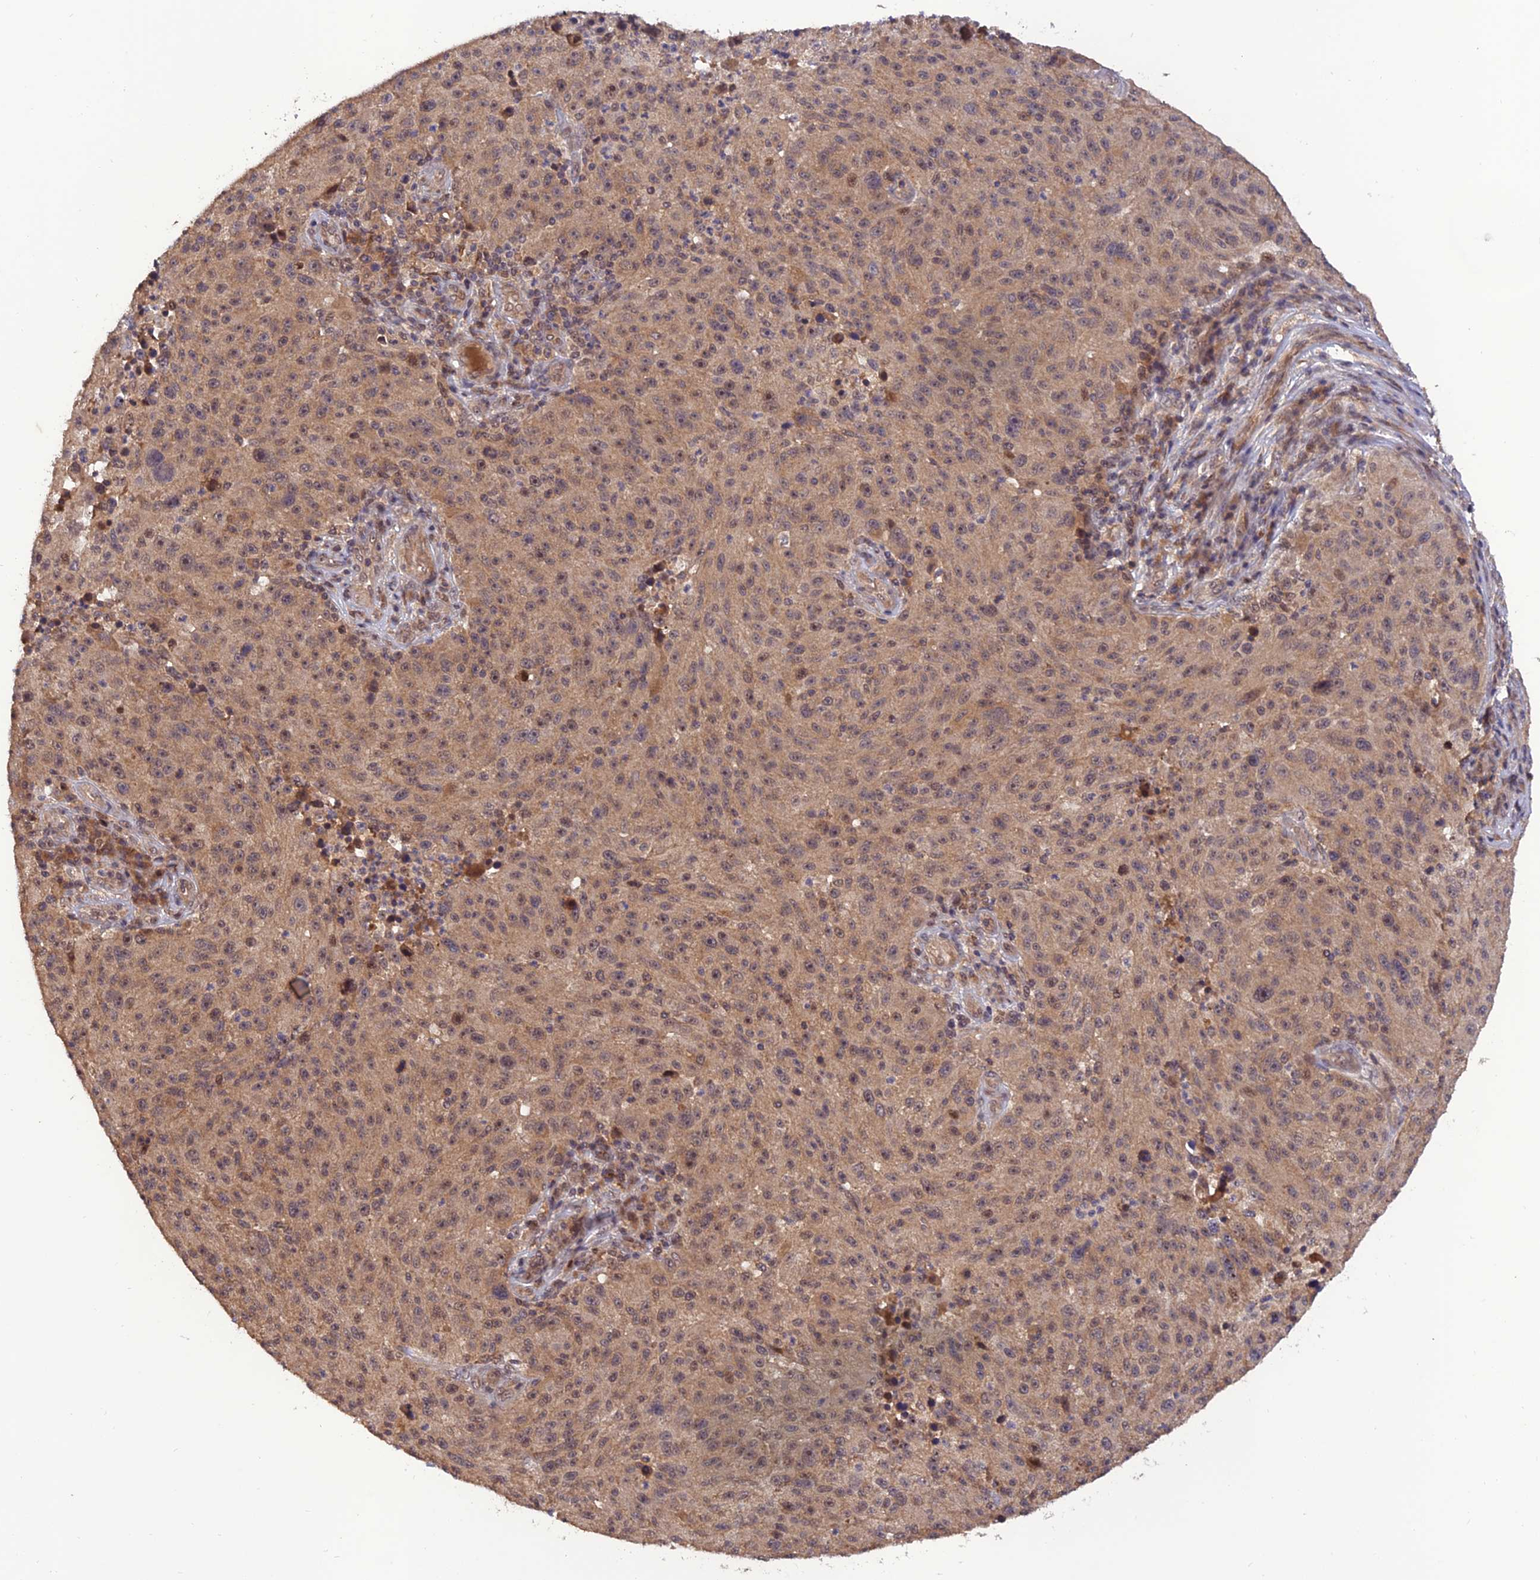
{"staining": {"intensity": "negative", "quantity": "none", "location": "none"}, "tissue": "melanoma", "cell_type": "Tumor cells", "image_type": "cancer", "snomed": [{"axis": "morphology", "description": "Malignant melanoma, NOS"}, {"axis": "topography", "description": "Skin"}], "caption": "The micrograph shows no staining of tumor cells in malignant melanoma.", "gene": "REV1", "patient": {"sex": "male", "age": 53}}